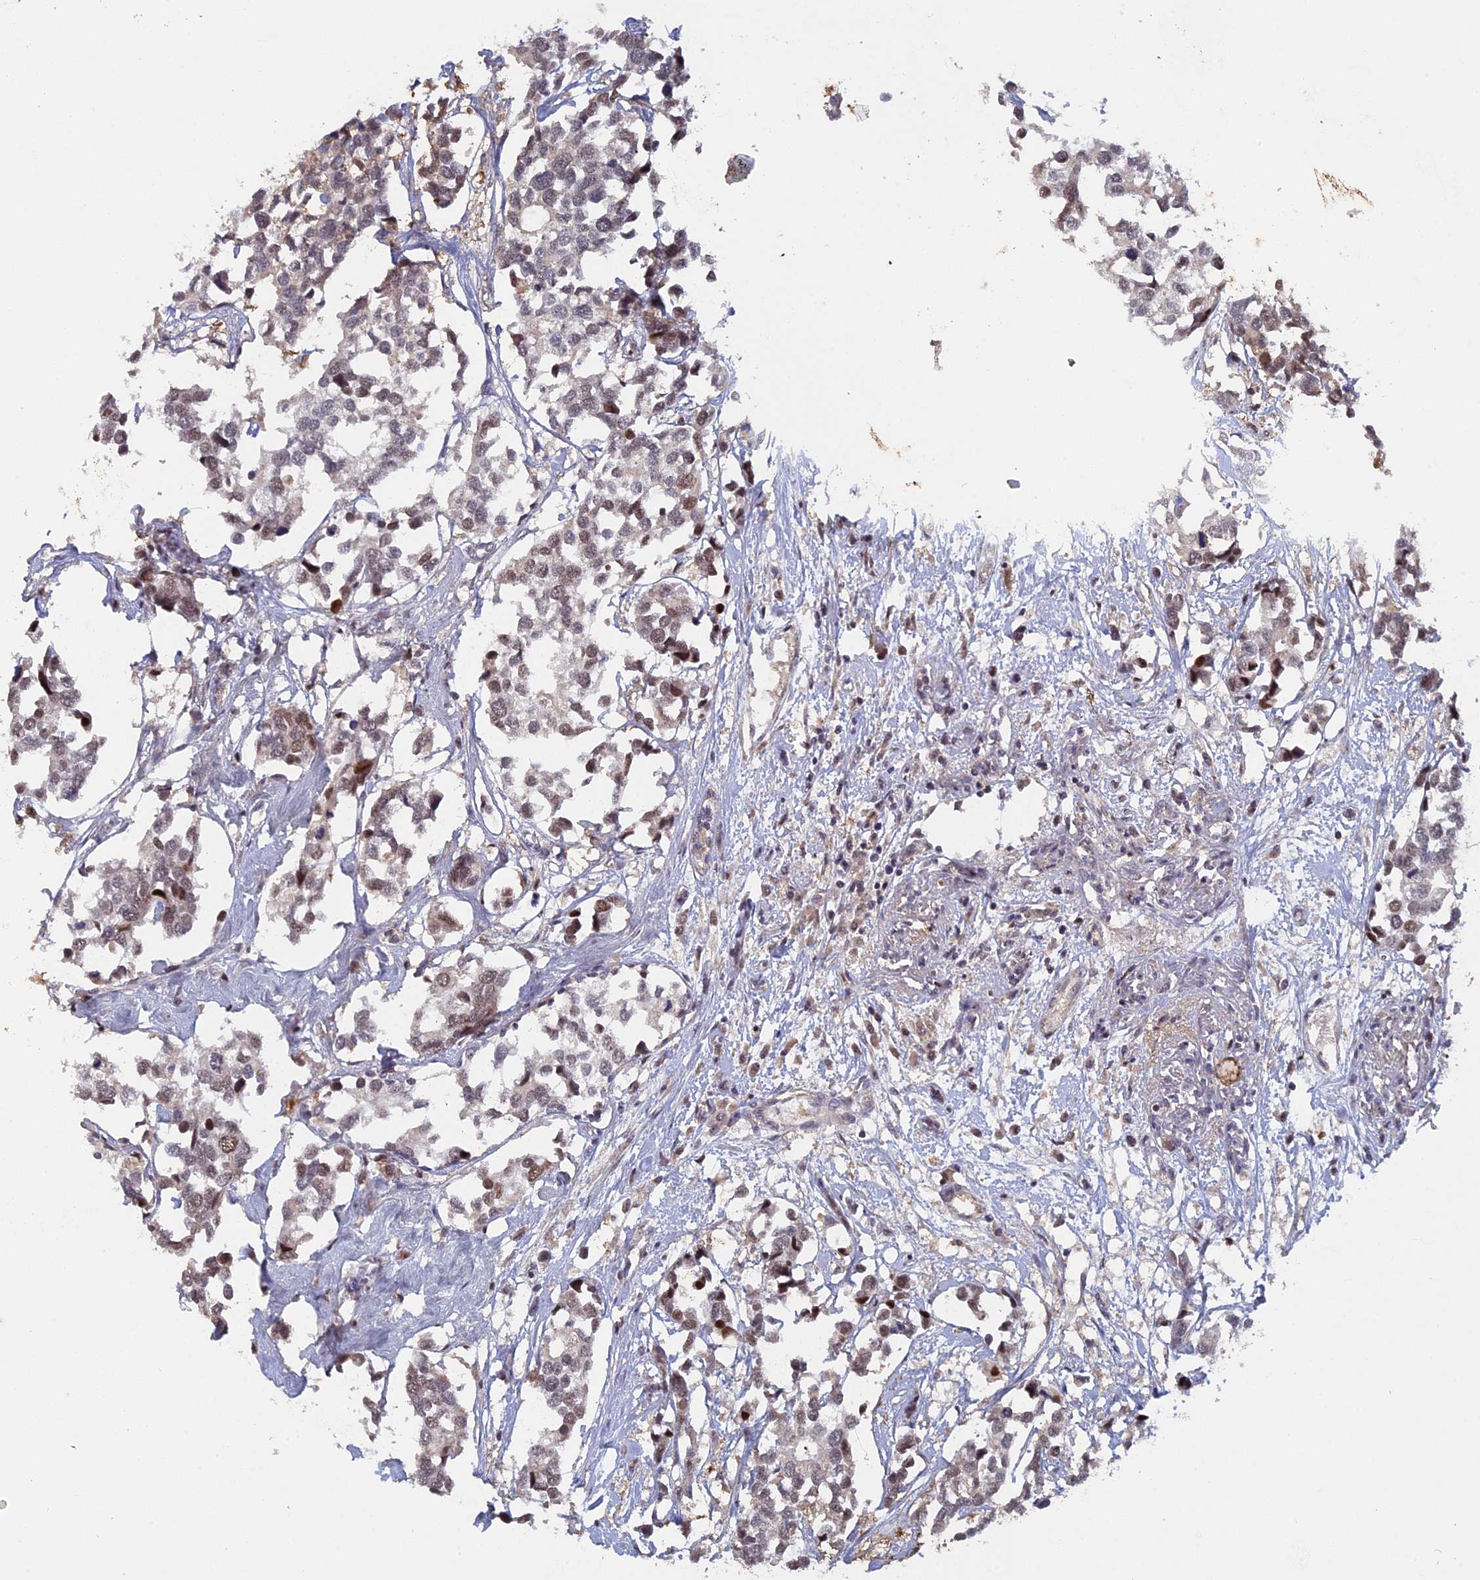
{"staining": {"intensity": "weak", "quantity": "25%-75%", "location": "nuclear"}, "tissue": "breast cancer", "cell_type": "Tumor cells", "image_type": "cancer", "snomed": [{"axis": "morphology", "description": "Duct carcinoma"}, {"axis": "topography", "description": "Breast"}], "caption": "Breast infiltrating ductal carcinoma was stained to show a protein in brown. There is low levels of weak nuclear expression in approximately 25%-75% of tumor cells. (brown staining indicates protein expression, while blue staining denotes nuclei).", "gene": "FAM98C", "patient": {"sex": "female", "age": 83}}